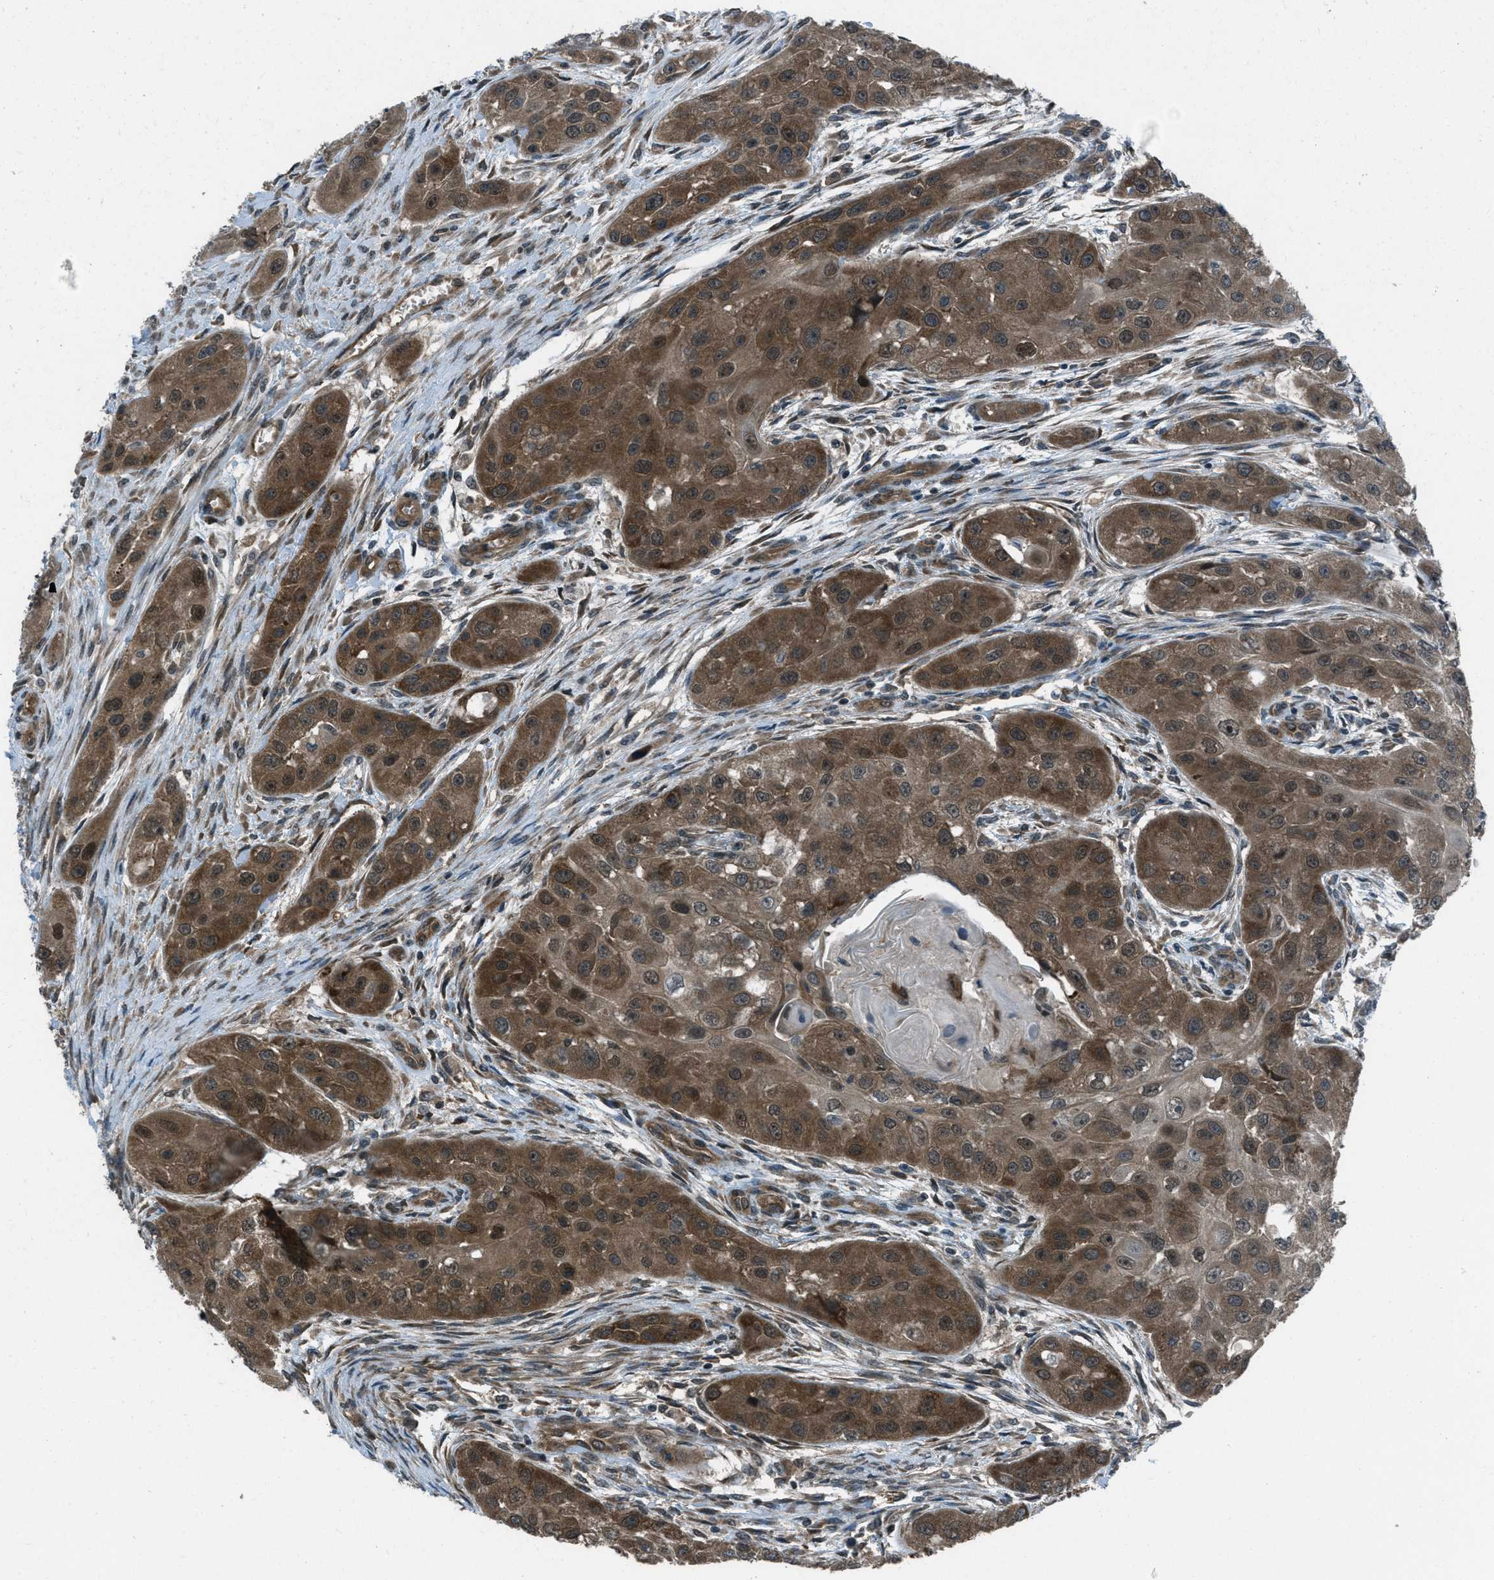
{"staining": {"intensity": "moderate", "quantity": ">75%", "location": "cytoplasmic/membranous,nuclear"}, "tissue": "head and neck cancer", "cell_type": "Tumor cells", "image_type": "cancer", "snomed": [{"axis": "morphology", "description": "Normal tissue, NOS"}, {"axis": "morphology", "description": "Squamous cell carcinoma, NOS"}, {"axis": "topography", "description": "Skeletal muscle"}, {"axis": "topography", "description": "Head-Neck"}], "caption": "Immunohistochemistry (IHC) histopathology image of human head and neck squamous cell carcinoma stained for a protein (brown), which demonstrates medium levels of moderate cytoplasmic/membranous and nuclear positivity in approximately >75% of tumor cells.", "gene": "ASAP2", "patient": {"sex": "male", "age": 51}}